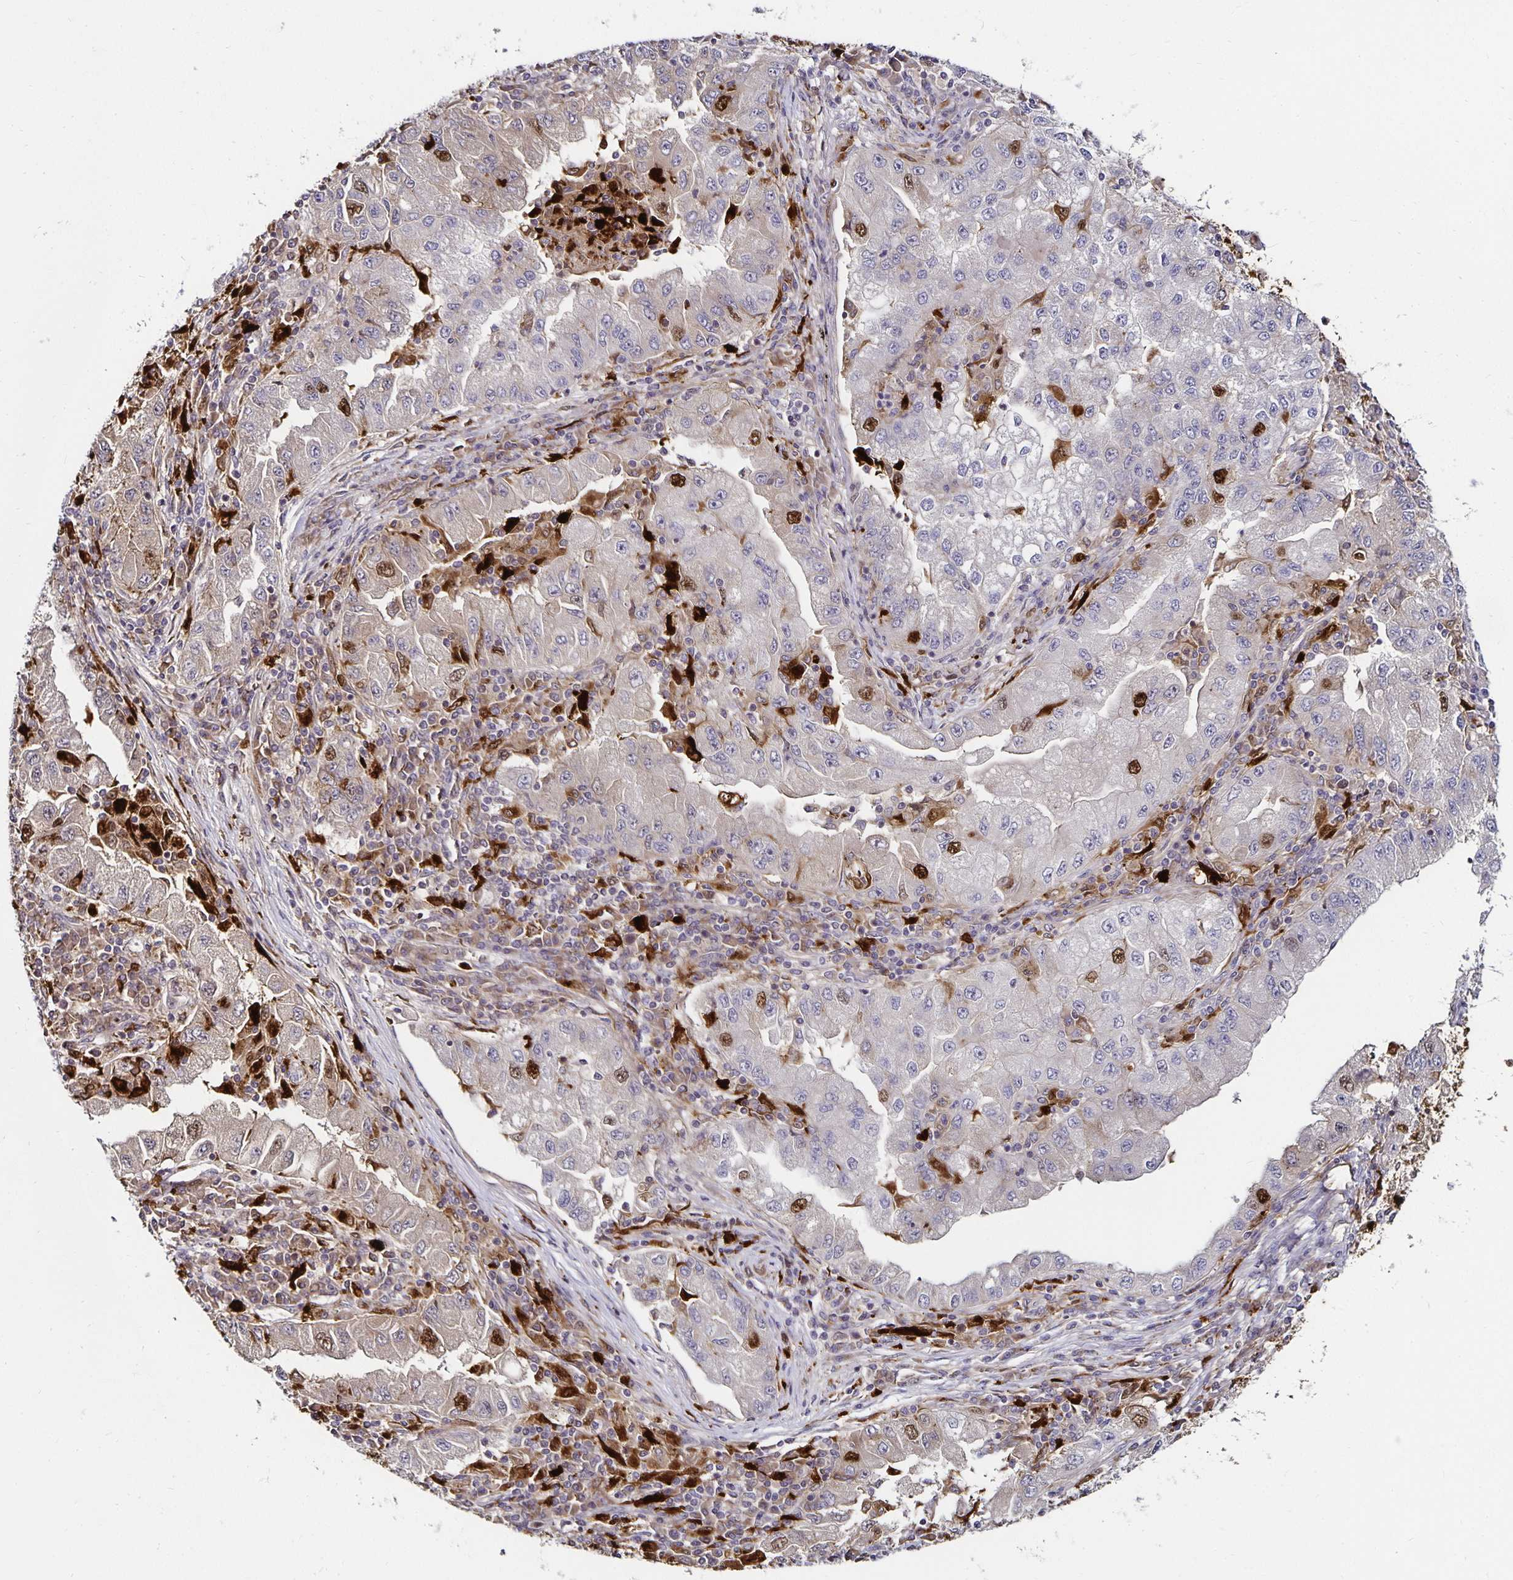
{"staining": {"intensity": "moderate", "quantity": "<25%", "location": "cytoplasmic/membranous,nuclear"}, "tissue": "lung cancer", "cell_type": "Tumor cells", "image_type": "cancer", "snomed": [{"axis": "morphology", "description": "Adenocarcinoma, NOS"}, {"axis": "morphology", "description": "Adenocarcinoma primary or metastatic"}, {"axis": "topography", "description": "Lung"}], "caption": "IHC (DAB) staining of human lung cancer demonstrates moderate cytoplasmic/membranous and nuclear protein expression in approximately <25% of tumor cells.", "gene": "ANLN", "patient": {"sex": "male", "age": 74}}